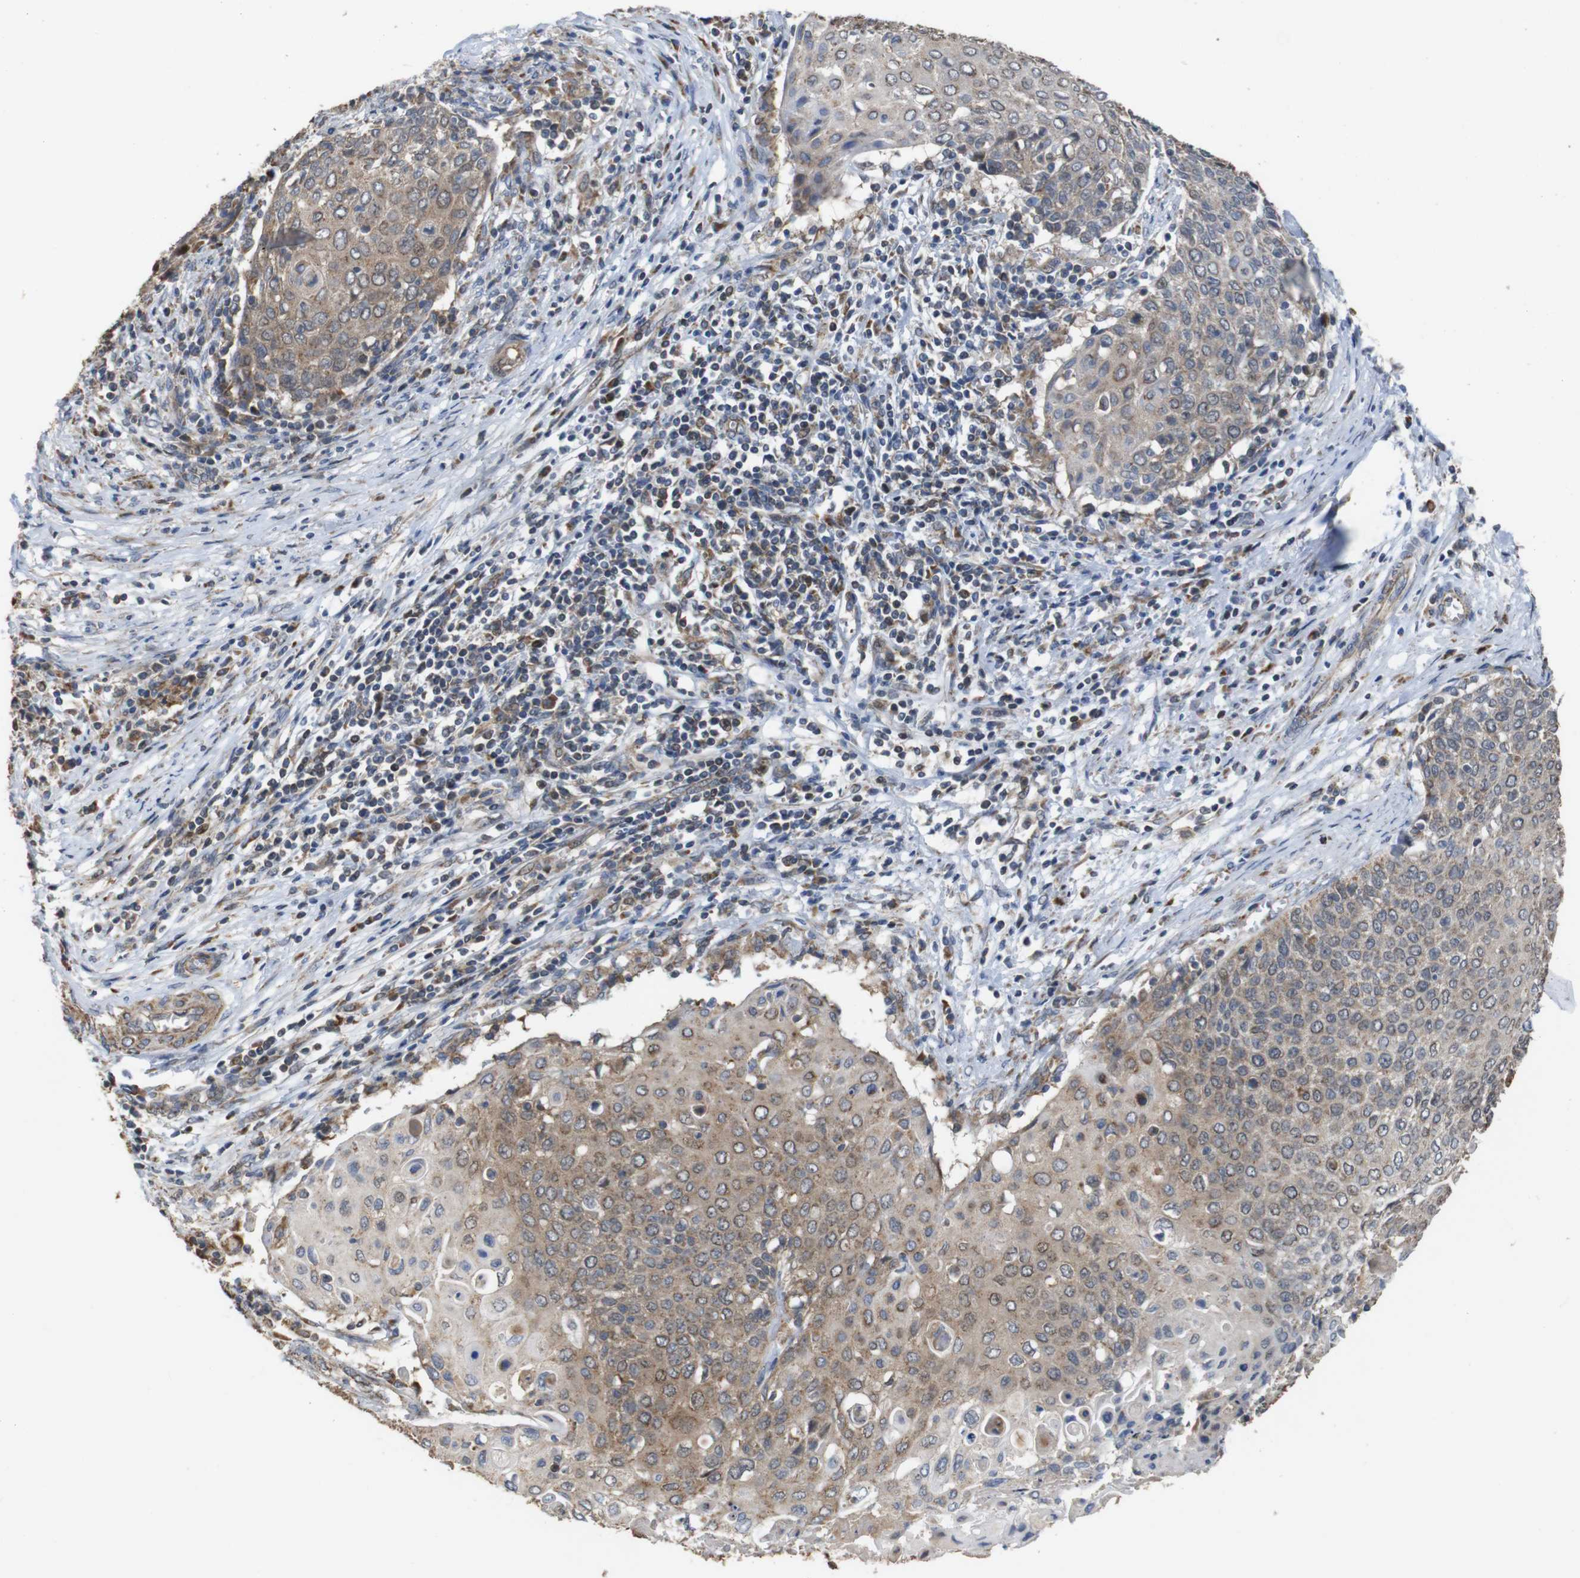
{"staining": {"intensity": "weak", "quantity": ">75%", "location": "cytoplasmic/membranous"}, "tissue": "cervical cancer", "cell_type": "Tumor cells", "image_type": "cancer", "snomed": [{"axis": "morphology", "description": "Squamous cell carcinoma, NOS"}, {"axis": "topography", "description": "Cervix"}], "caption": "Immunohistochemical staining of human squamous cell carcinoma (cervical) shows low levels of weak cytoplasmic/membranous protein expression in approximately >75% of tumor cells.", "gene": "SNN", "patient": {"sex": "female", "age": 39}}